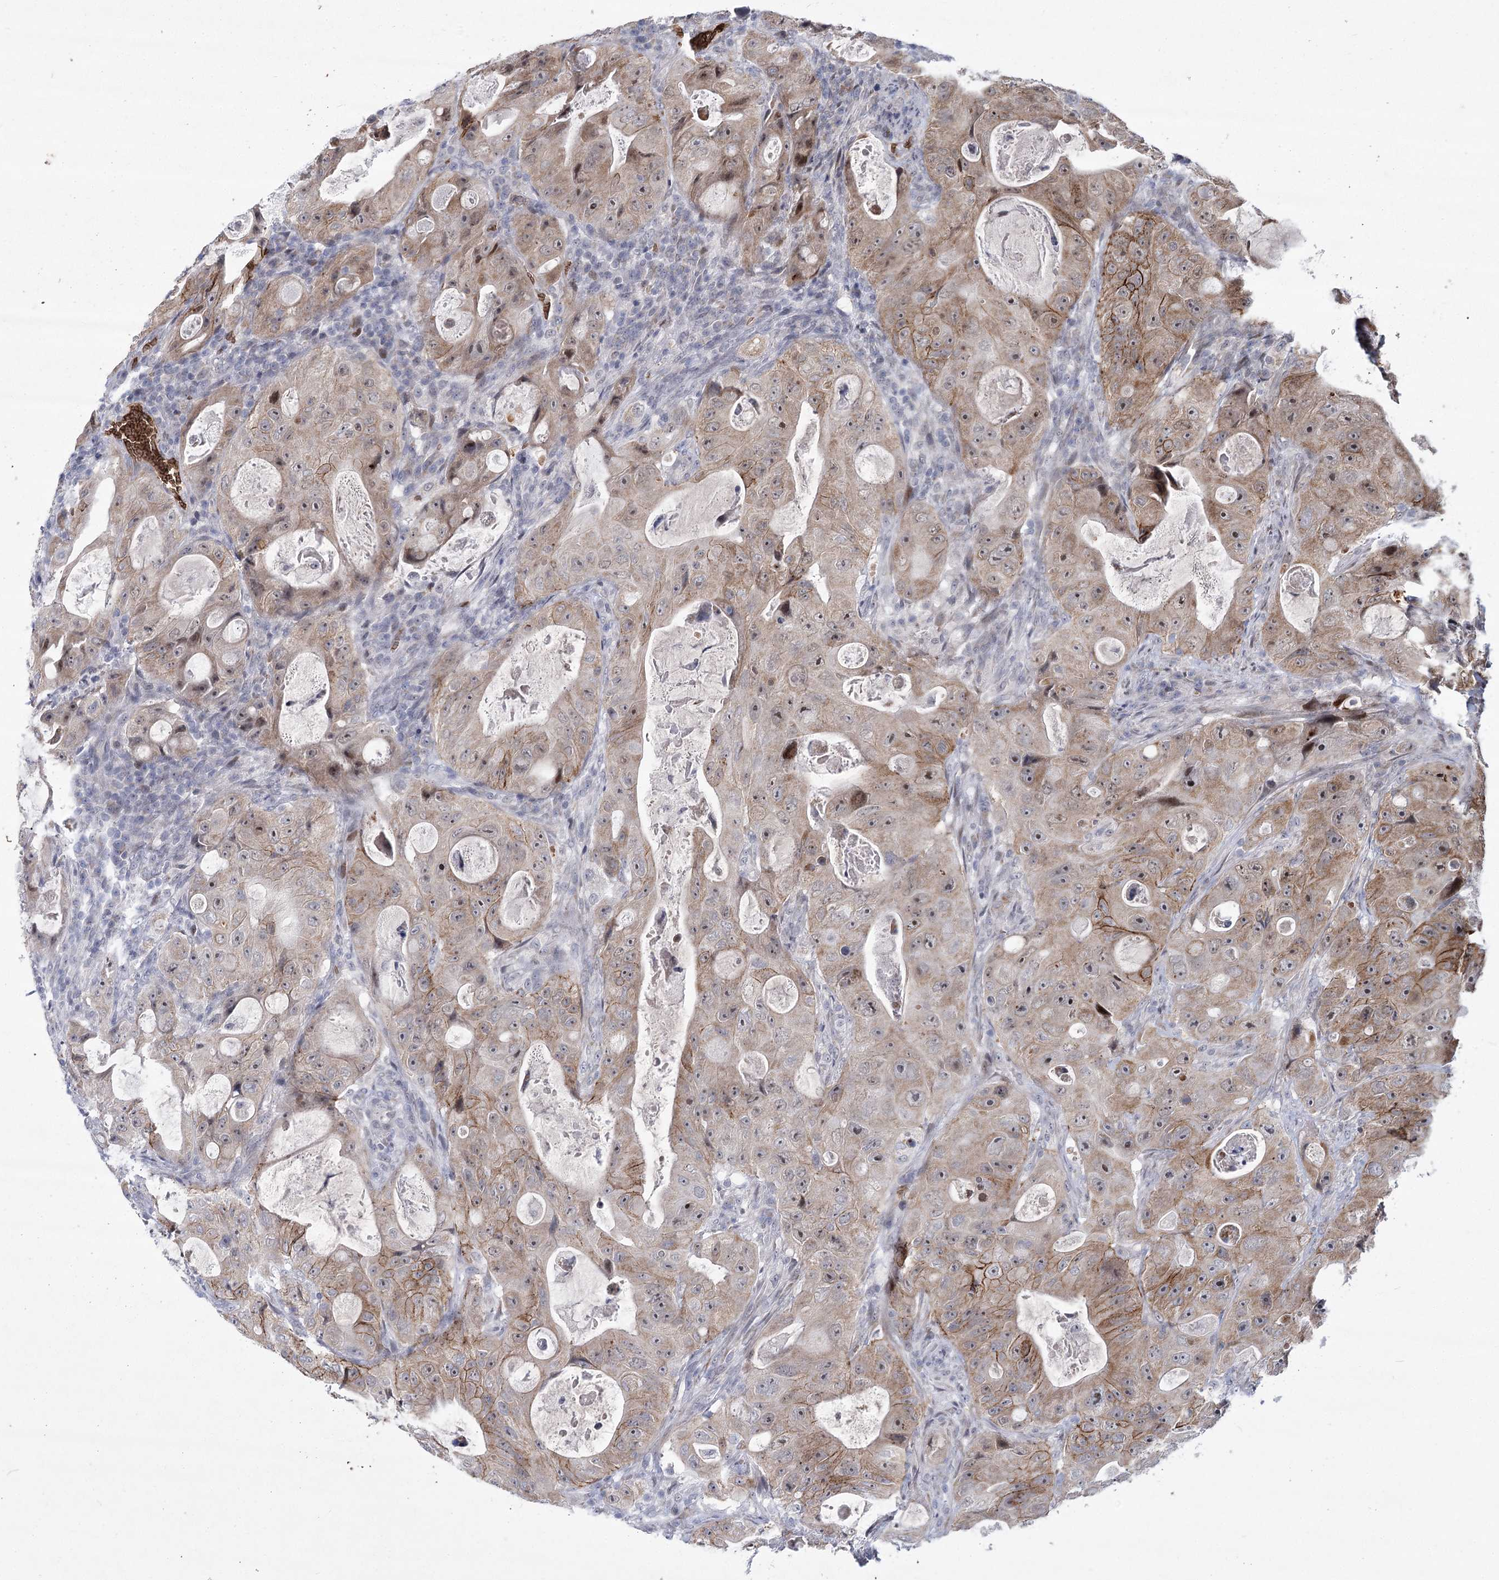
{"staining": {"intensity": "moderate", "quantity": "25%-75%", "location": "cytoplasmic/membranous"}, "tissue": "colorectal cancer", "cell_type": "Tumor cells", "image_type": "cancer", "snomed": [{"axis": "morphology", "description": "Adenocarcinoma, NOS"}, {"axis": "topography", "description": "Colon"}], "caption": "Protein expression analysis of human colorectal cancer (adenocarcinoma) reveals moderate cytoplasmic/membranous positivity in approximately 25%-75% of tumor cells.", "gene": "NSMCE4A", "patient": {"sex": "female", "age": 46}}